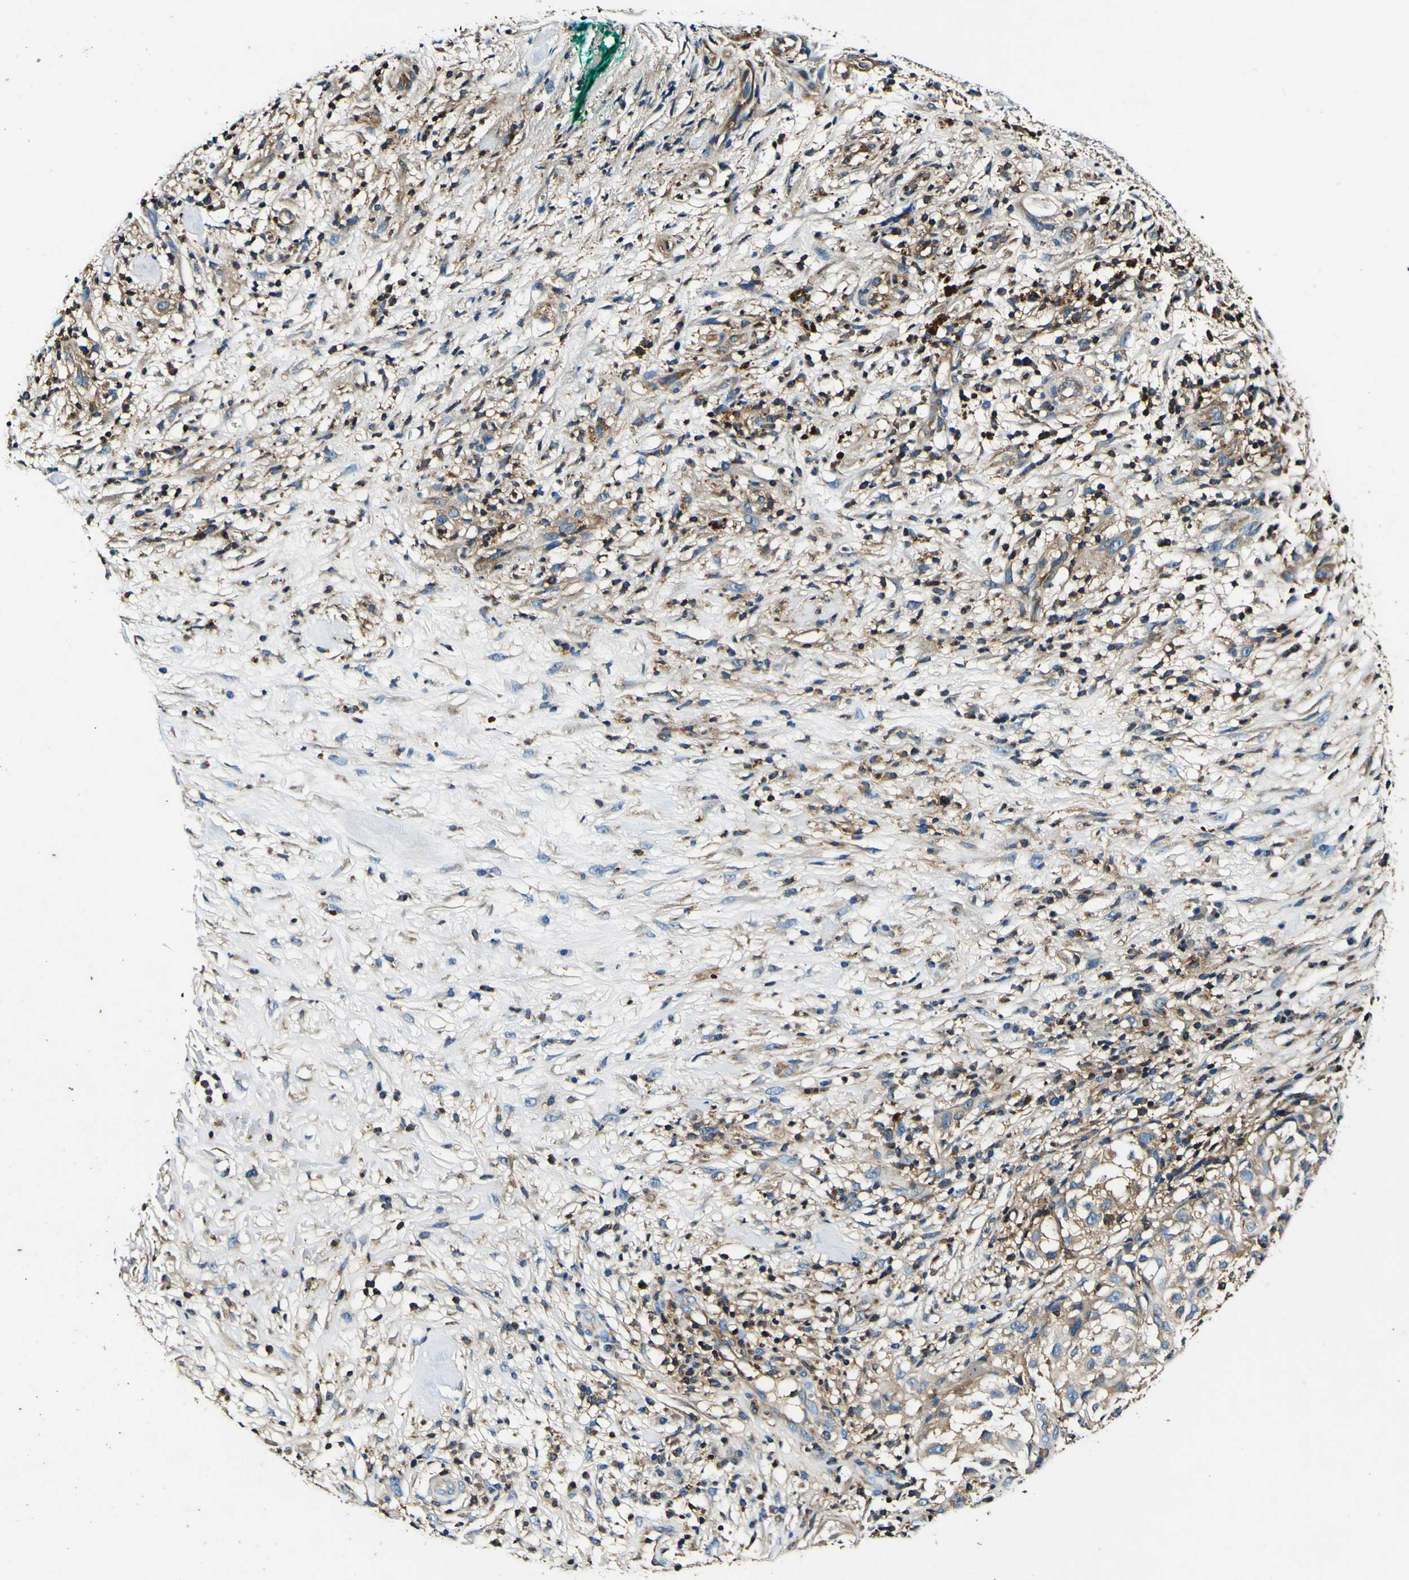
{"staining": {"intensity": "weak", "quantity": ">75%", "location": "cytoplasmic/membranous"}, "tissue": "melanoma", "cell_type": "Tumor cells", "image_type": "cancer", "snomed": [{"axis": "morphology", "description": "Necrosis, NOS"}, {"axis": "morphology", "description": "Malignant melanoma, NOS"}, {"axis": "topography", "description": "Skin"}], "caption": "The histopathology image exhibits immunohistochemical staining of melanoma. There is weak cytoplasmic/membranous expression is present in approximately >75% of tumor cells. The staining is performed using DAB (3,3'-diaminobenzidine) brown chromogen to label protein expression. The nuclei are counter-stained blue using hematoxylin.", "gene": "RHOT2", "patient": {"sex": "female", "age": 87}}